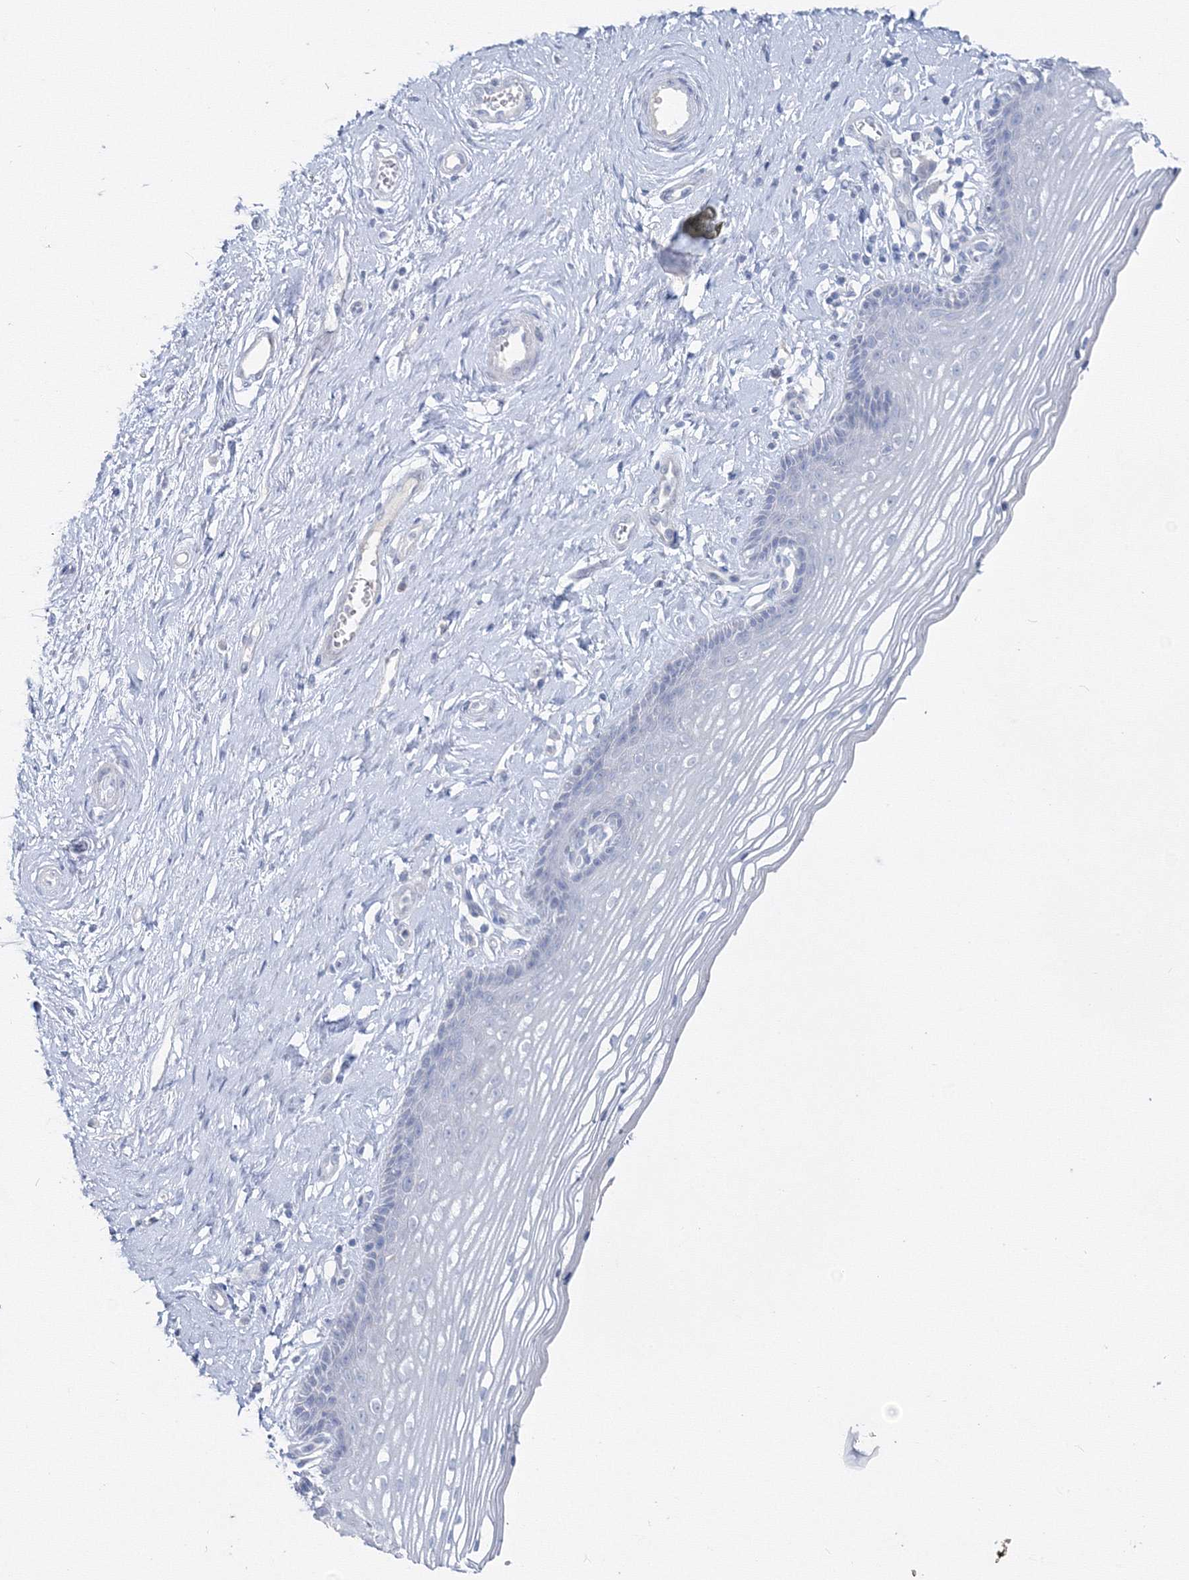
{"staining": {"intensity": "negative", "quantity": "none", "location": "none"}, "tissue": "vagina", "cell_type": "Squamous epithelial cells", "image_type": "normal", "snomed": [{"axis": "morphology", "description": "Normal tissue, NOS"}, {"axis": "topography", "description": "Vagina"}], "caption": "DAB immunohistochemical staining of normal vagina demonstrates no significant positivity in squamous epithelial cells.", "gene": "GCKR", "patient": {"sex": "female", "age": 46}}